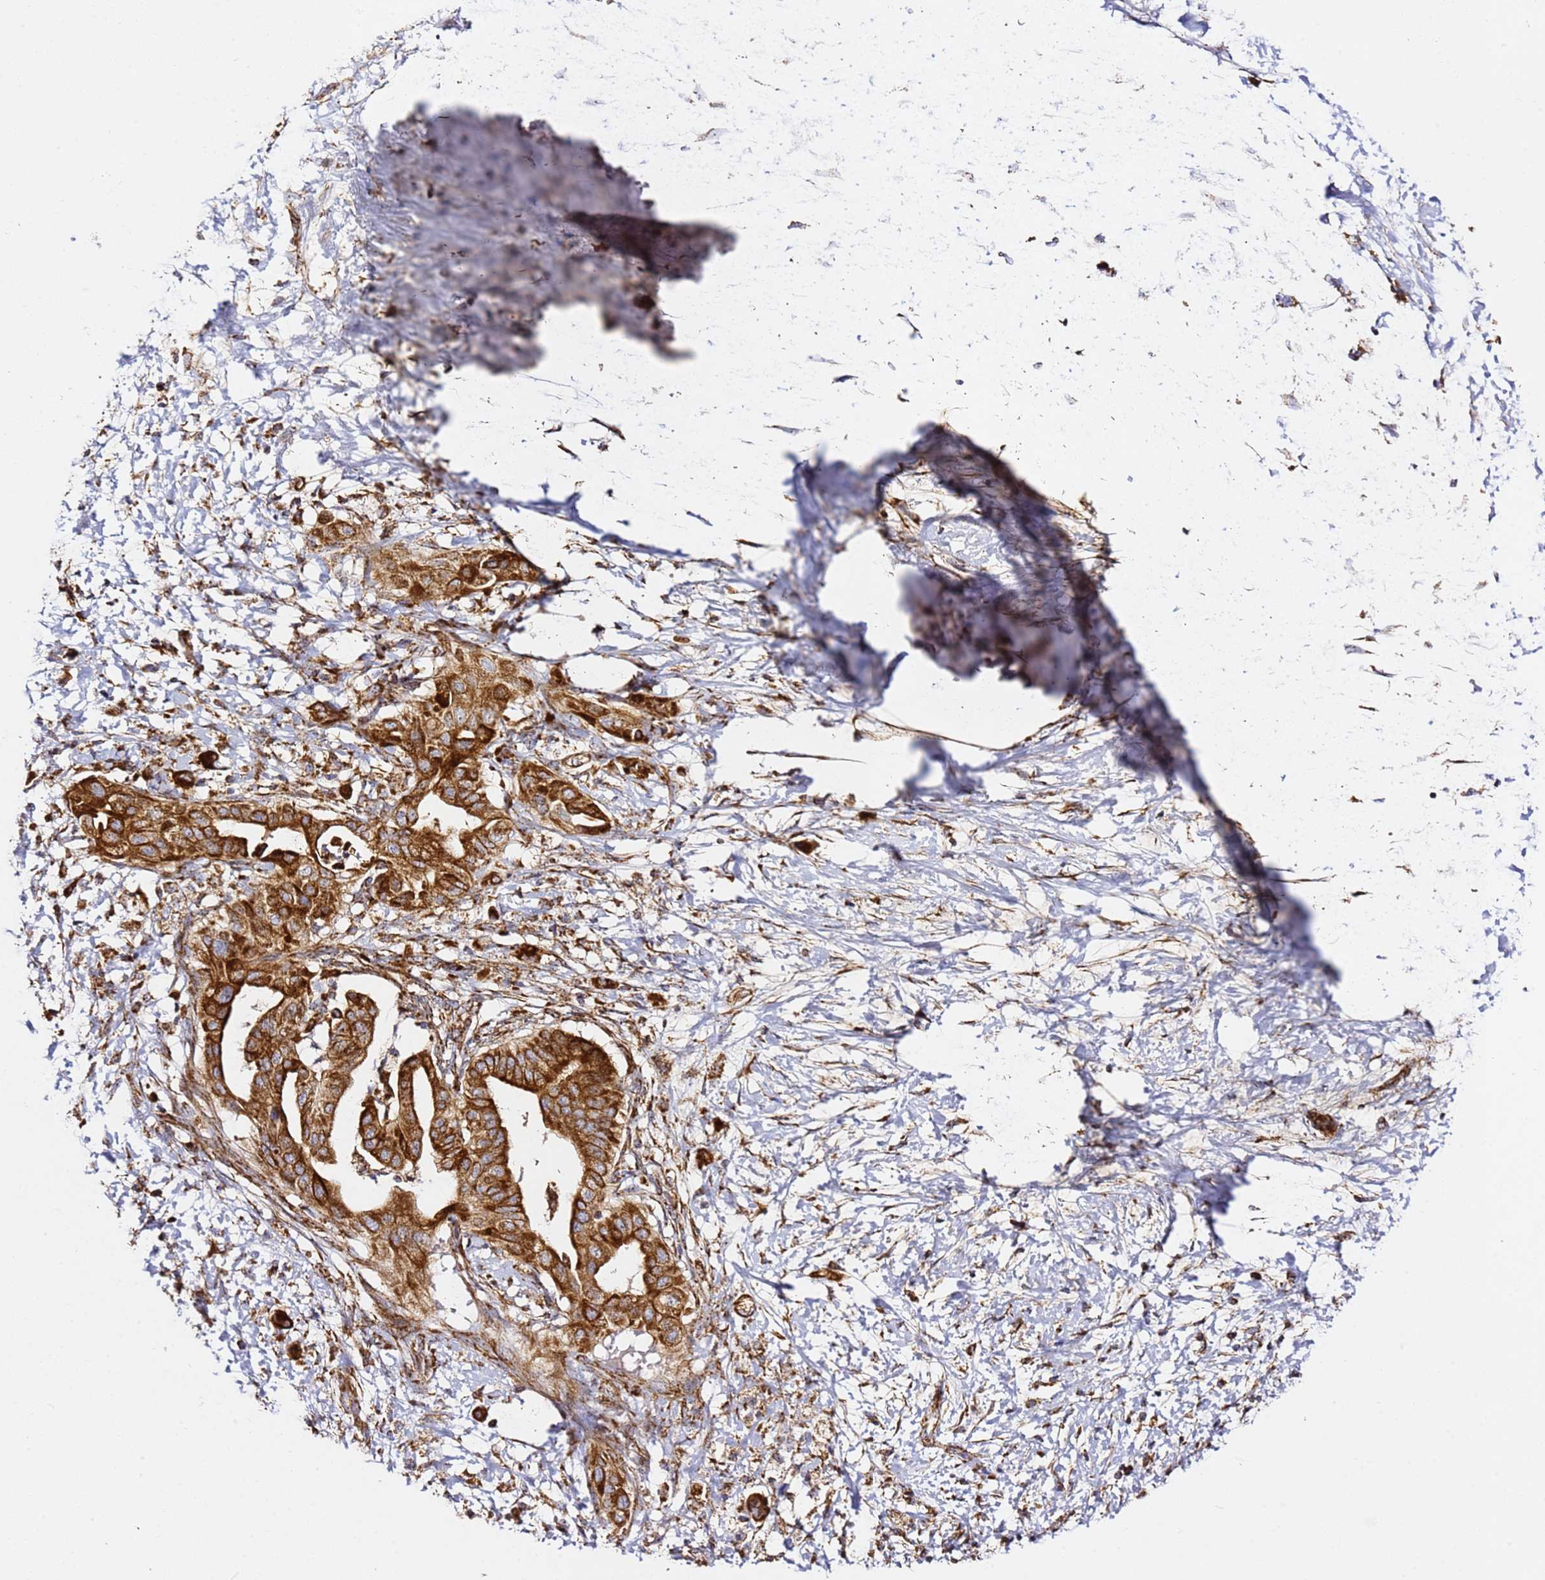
{"staining": {"intensity": "strong", "quantity": ">75%", "location": "cytoplasmic/membranous"}, "tissue": "pancreatic cancer", "cell_type": "Tumor cells", "image_type": "cancer", "snomed": [{"axis": "morphology", "description": "Adenocarcinoma, NOS"}, {"axis": "topography", "description": "Pancreas"}], "caption": "Human pancreatic cancer stained for a protein (brown) displays strong cytoplasmic/membranous positive expression in about >75% of tumor cells.", "gene": "NDUFA3", "patient": {"sex": "male", "age": 68}}